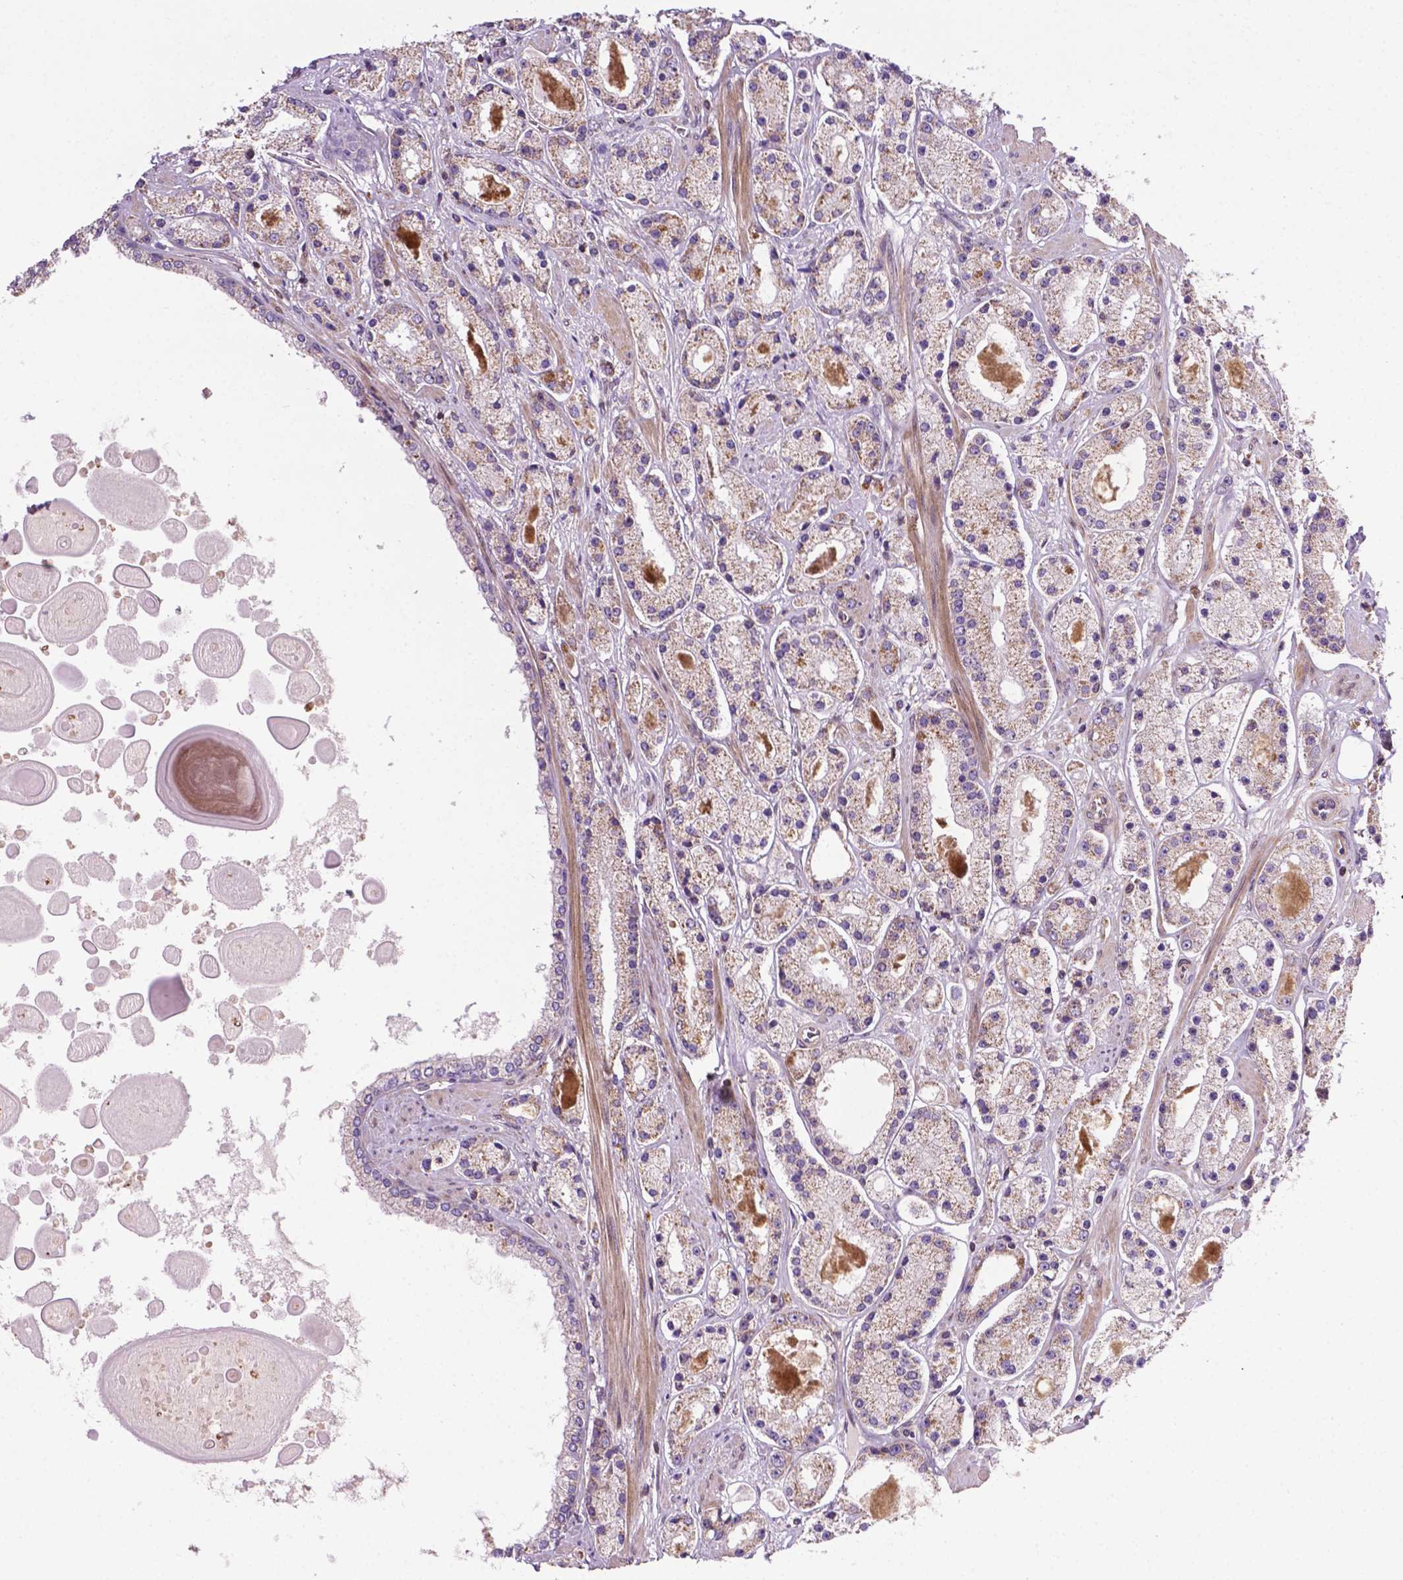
{"staining": {"intensity": "negative", "quantity": "none", "location": "none"}, "tissue": "prostate cancer", "cell_type": "Tumor cells", "image_type": "cancer", "snomed": [{"axis": "morphology", "description": "Adenocarcinoma, High grade"}, {"axis": "topography", "description": "Prostate"}], "caption": "DAB (3,3'-diaminobenzidine) immunohistochemical staining of human prostate cancer demonstrates no significant expression in tumor cells. Nuclei are stained in blue.", "gene": "SPNS2", "patient": {"sex": "male", "age": 67}}